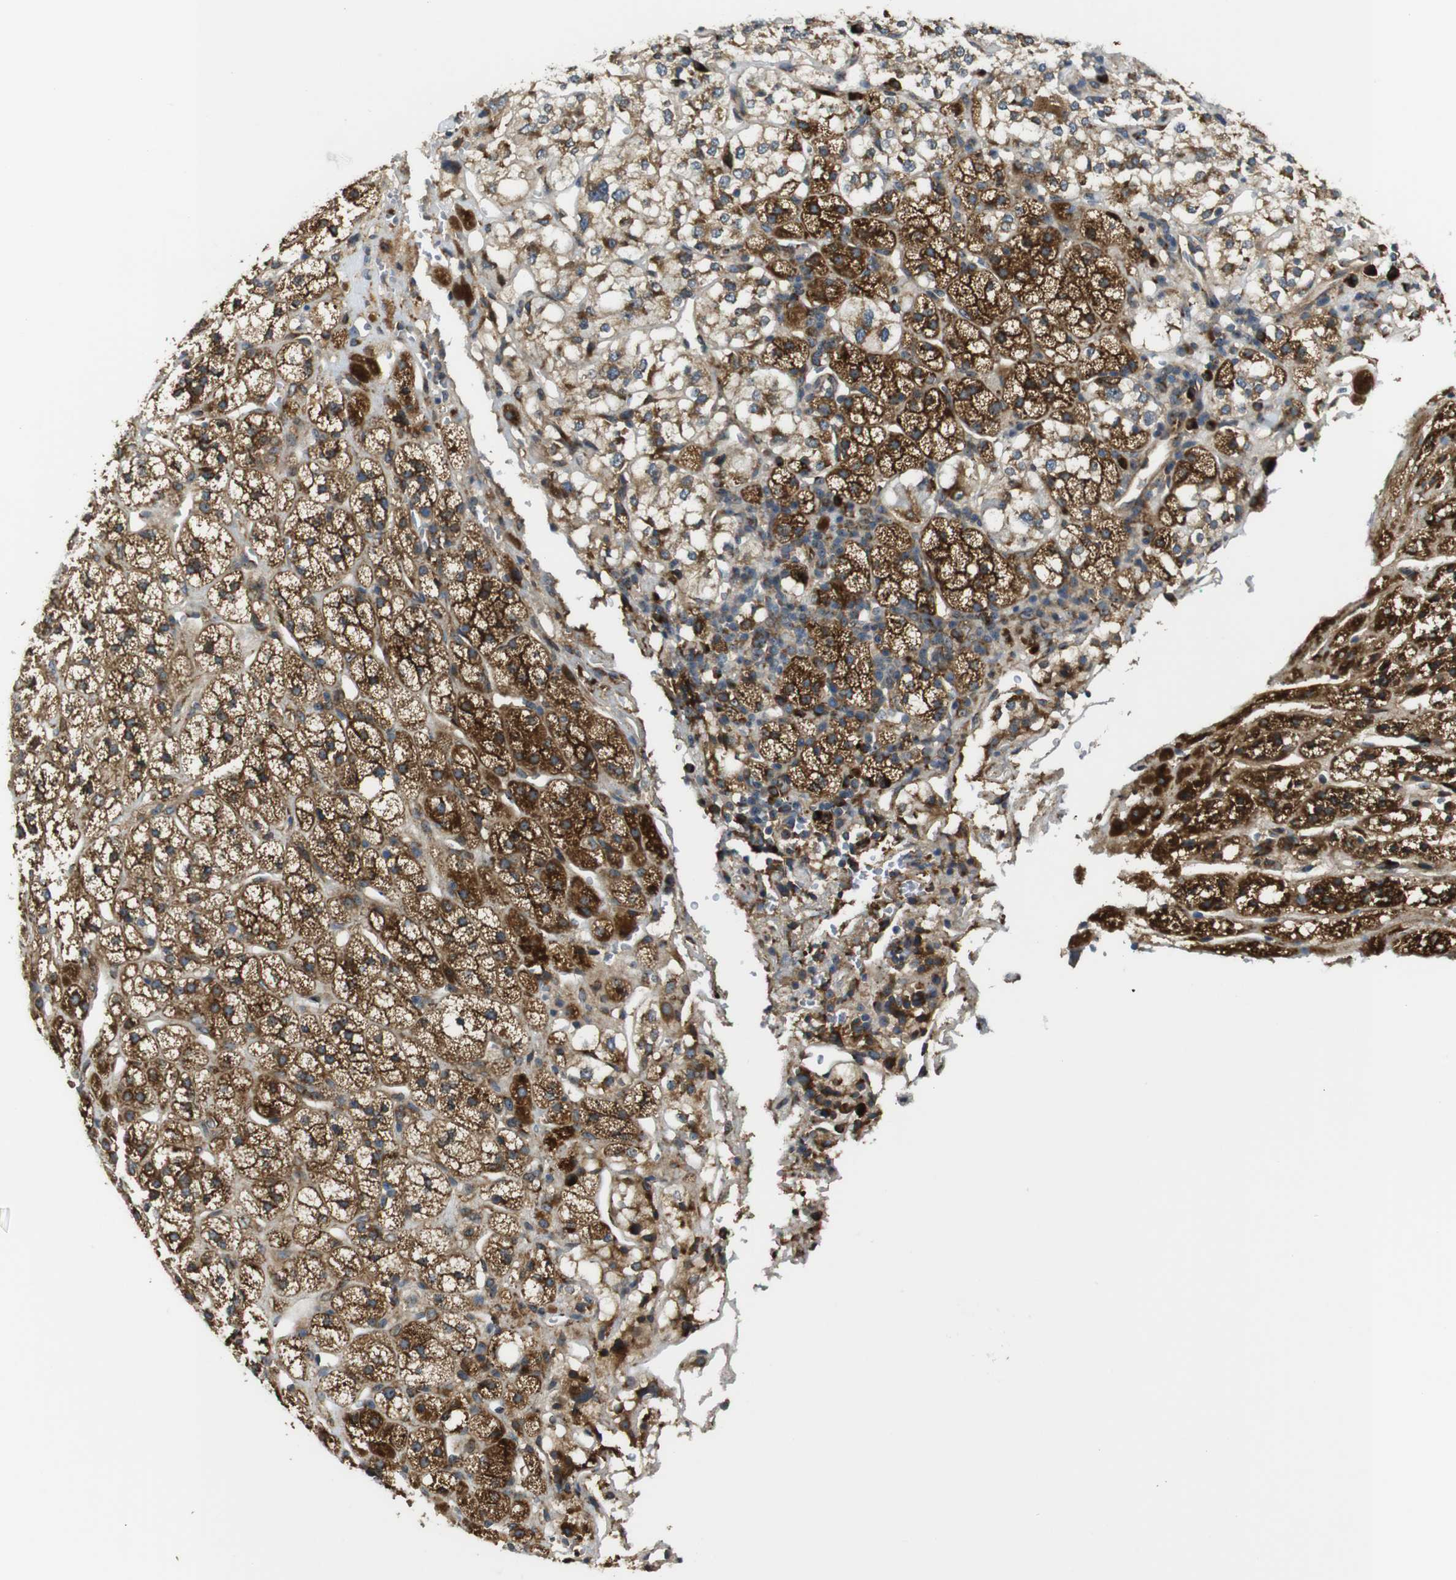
{"staining": {"intensity": "strong", "quantity": ">75%", "location": "cytoplasmic/membranous"}, "tissue": "adrenal gland", "cell_type": "Glandular cells", "image_type": "normal", "snomed": [{"axis": "morphology", "description": "Normal tissue, NOS"}, {"axis": "topography", "description": "Adrenal gland"}], "caption": "This is a histology image of IHC staining of normal adrenal gland, which shows strong expression in the cytoplasmic/membranous of glandular cells.", "gene": "TMEM143", "patient": {"sex": "male", "age": 56}}